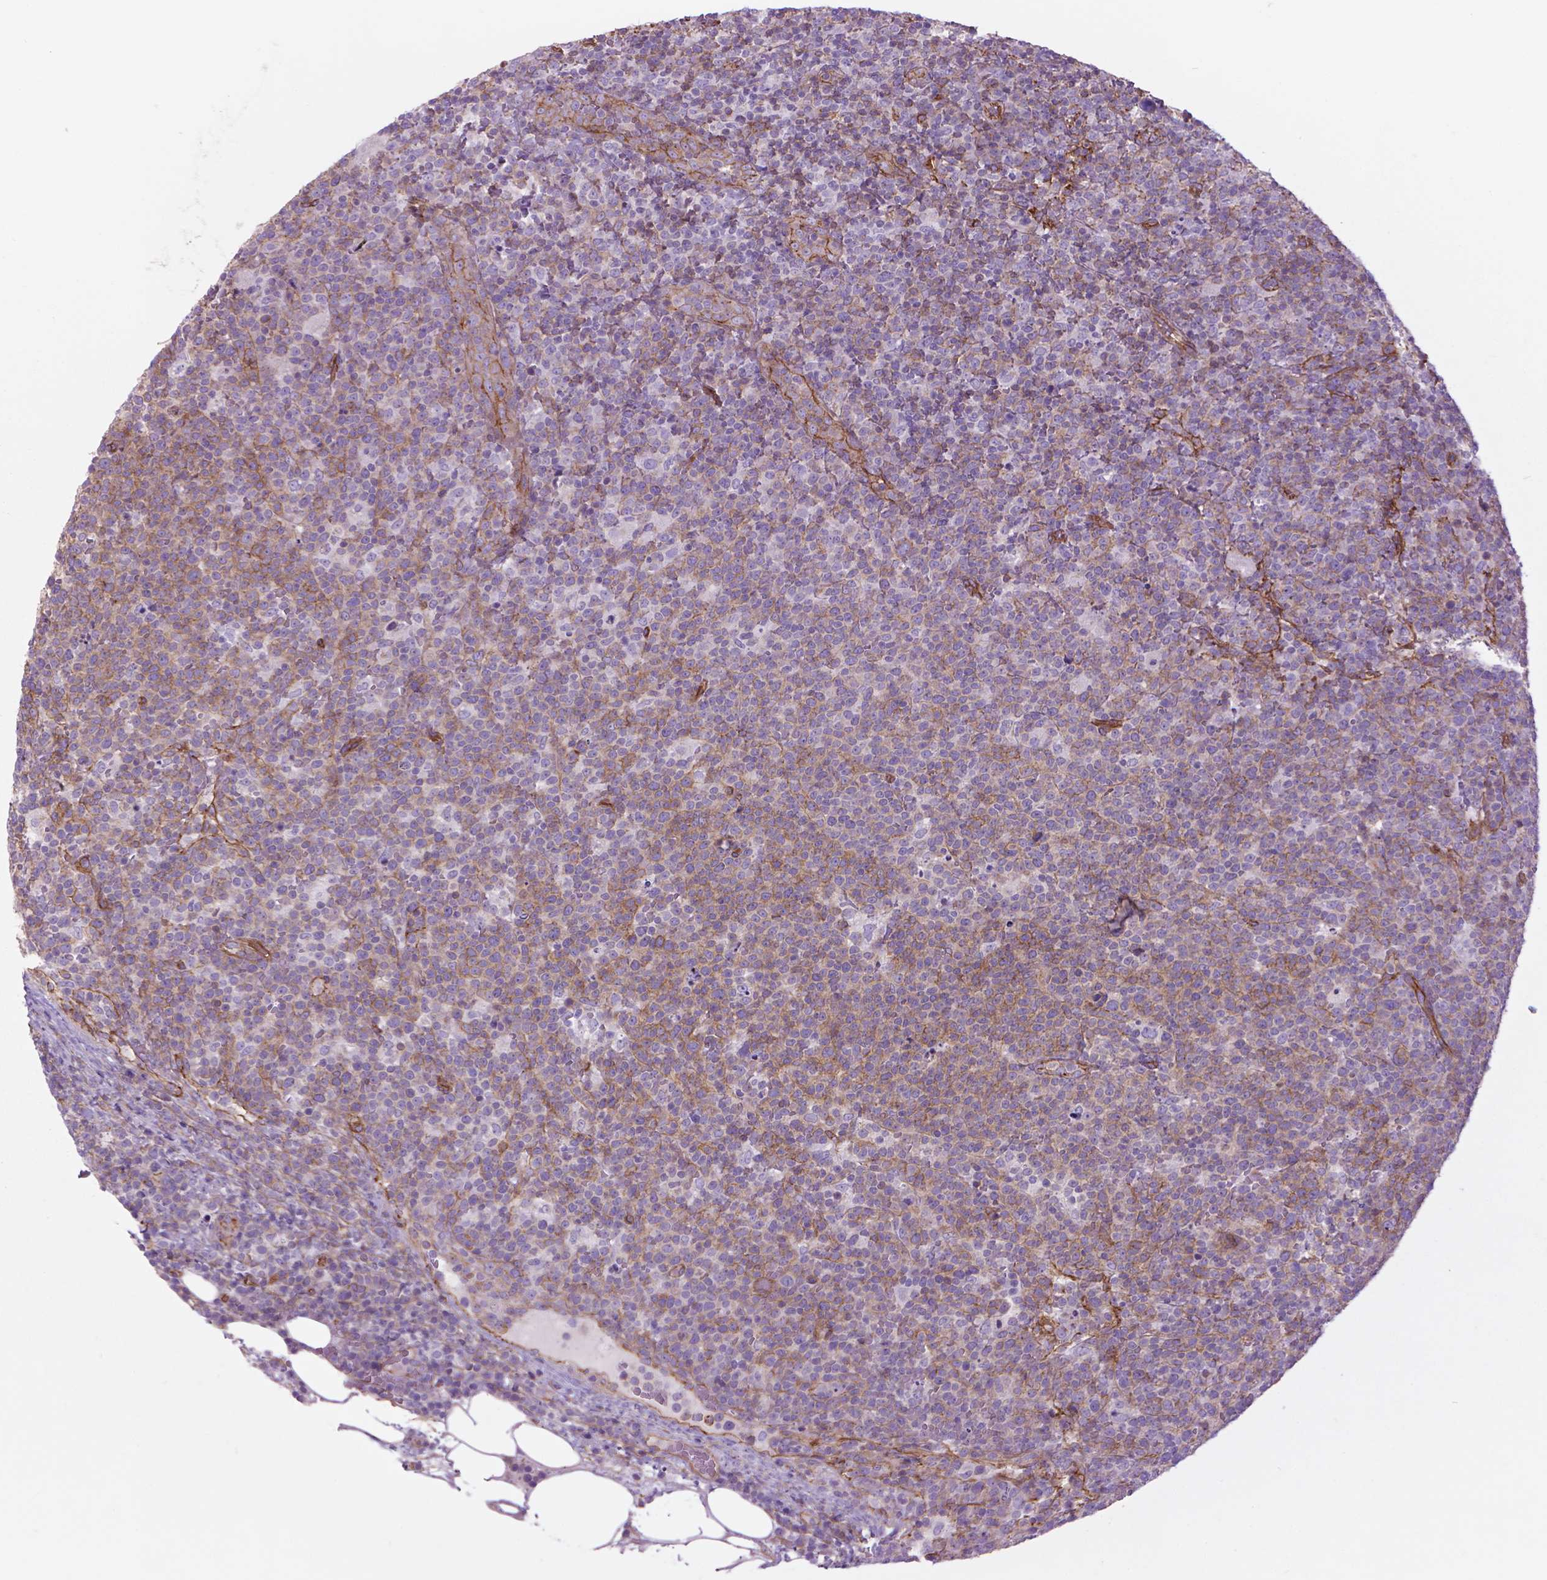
{"staining": {"intensity": "weak", "quantity": "<25%", "location": "cytoplasmic/membranous"}, "tissue": "lymphoma", "cell_type": "Tumor cells", "image_type": "cancer", "snomed": [{"axis": "morphology", "description": "Malignant lymphoma, non-Hodgkin's type, High grade"}, {"axis": "topography", "description": "Lymph node"}], "caption": "Lymphoma was stained to show a protein in brown. There is no significant staining in tumor cells.", "gene": "TENT5A", "patient": {"sex": "male", "age": 61}}